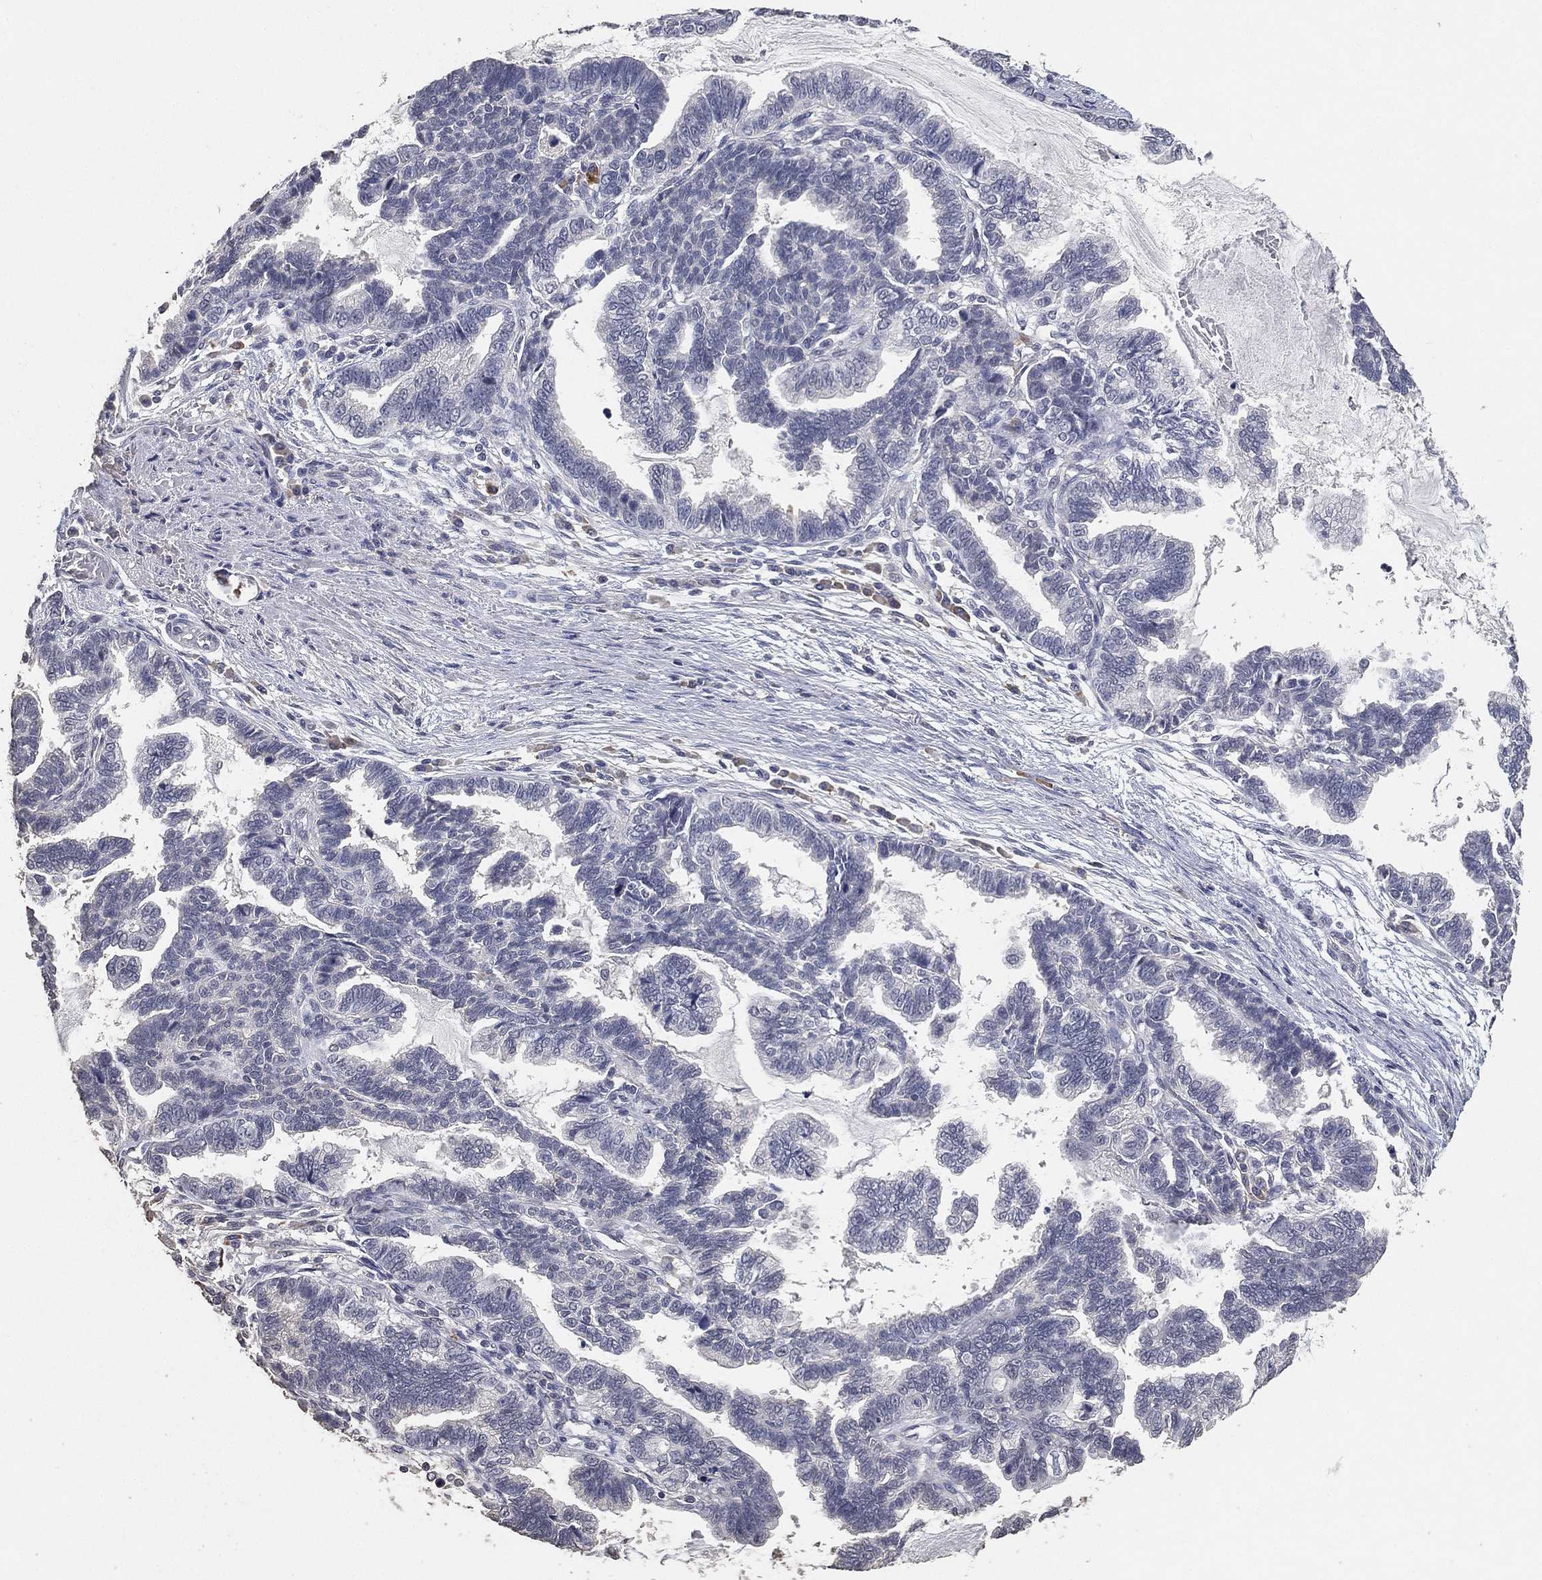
{"staining": {"intensity": "negative", "quantity": "none", "location": "none"}, "tissue": "stomach cancer", "cell_type": "Tumor cells", "image_type": "cancer", "snomed": [{"axis": "morphology", "description": "Adenocarcinoma, NOS"}, {"axis": "topography", "description": "Stomach"}], "caption": "There is no significant positivity in tumor cells of stomach cancer.", "gene": "DSG1", "patient": {"sex": "male", "age": 83}}